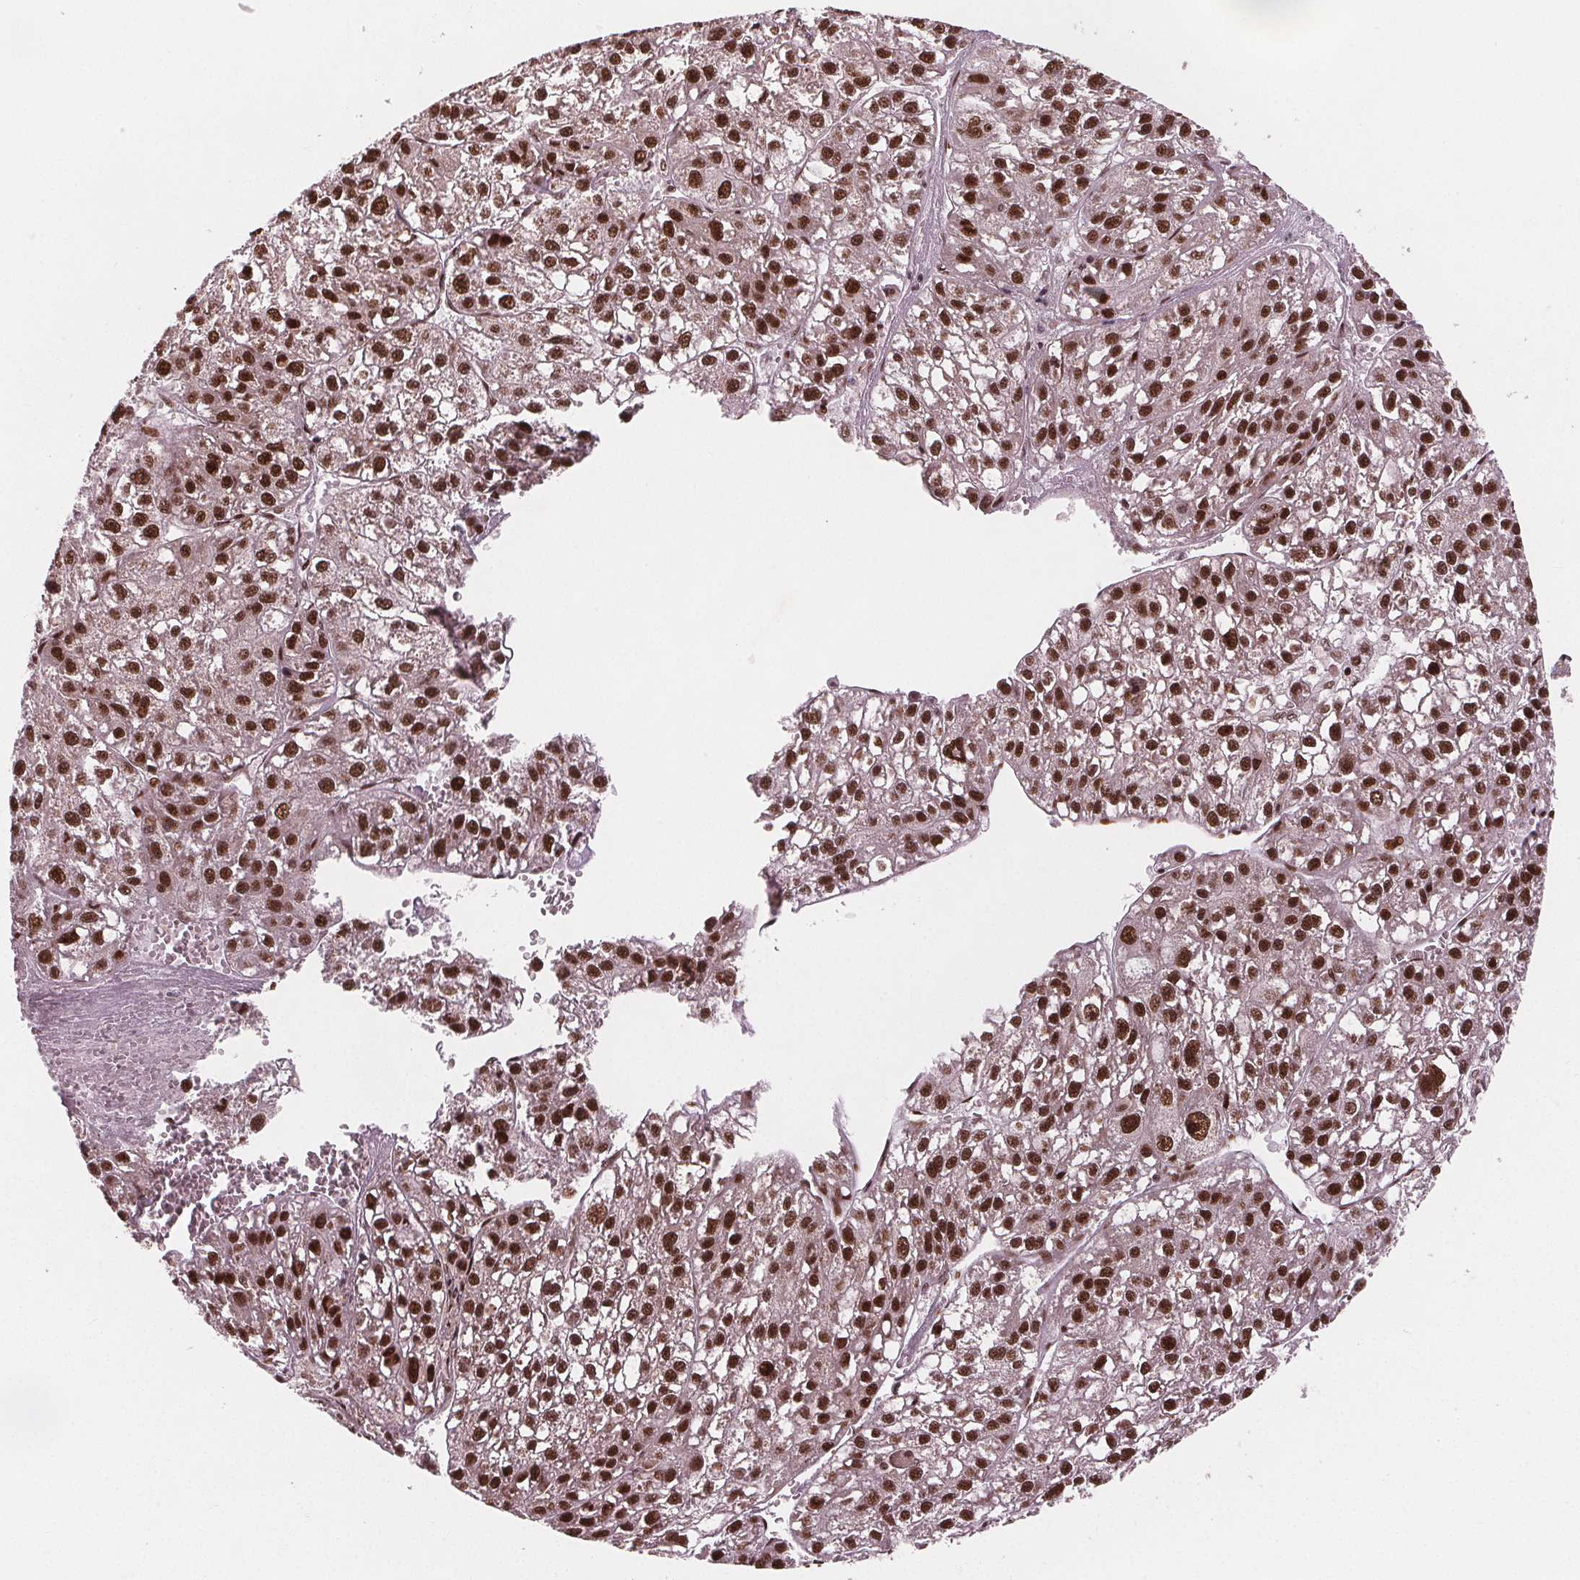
{"staining": {"intensity": "strong", "quantity": ">75%", "location": "nuclear"}, "tissue": "liver cancer", "cell_type": "Tumor cells", "image_type": "cancer", "snomed": [{"axis": "morphology", "description": "Carcinoma, Hepatocellular, NOS"}, {"axis": "topography", "description": "Liver"}], "caption": "DAB immunohistochemical staining of hepatocellular carcinoma (liver) demonstrates strong nuclear protein expression in about >75% of tumor cells.", "gene": "SNRNP35", "patient": {"sex": "female", "age": 70}}